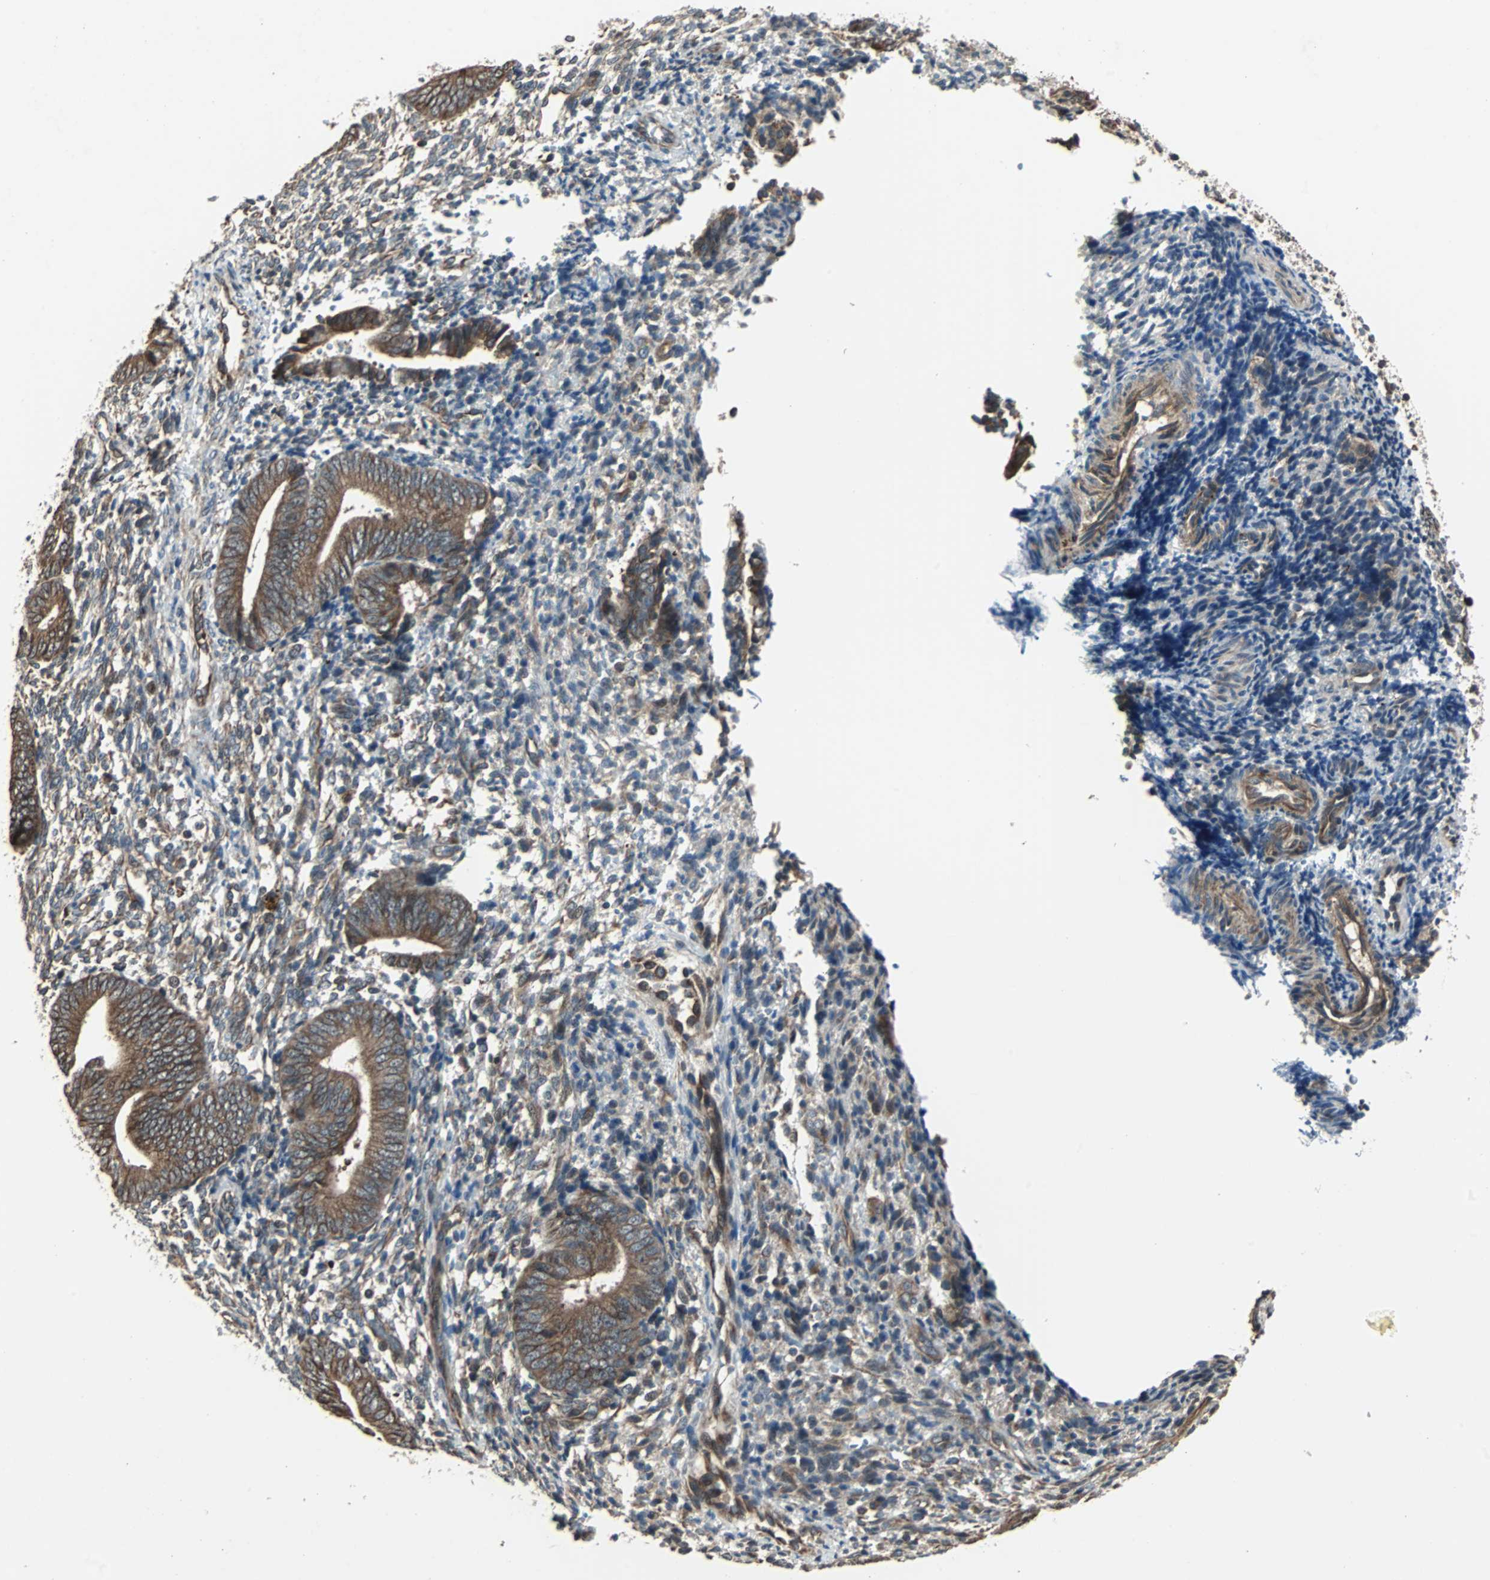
{"staining": {"intensity": "moderate", "quantity": "<25%", "location": "cytoplasmic/membranous"}, "tissue": "endometrium", "cell_type": "Cells in endometrial stroma", "image_type": "normal", "snomed": [{"axis": "morphology", "description": "Normal tissue, NOS"}, {"axis": "topography", "description": "Uterus"}, {"axis": "topography", "description": "Endometrium"}], "caption": "High-magnification brightfield microscopy of normal endometrium stained with DAB (brown) and counterstained with hematoxylin (blue). cells in endometrial stroma exhibit moderate cytoplasmic/membranous expression is identified in approximately<25% of cells. (DAB (3,3'-diaminobenzidine) IHC, brown staining for protein, blue staining for nuclei).", "gene": "CHP1", "patient": {"sex": "female", "age": 33}}